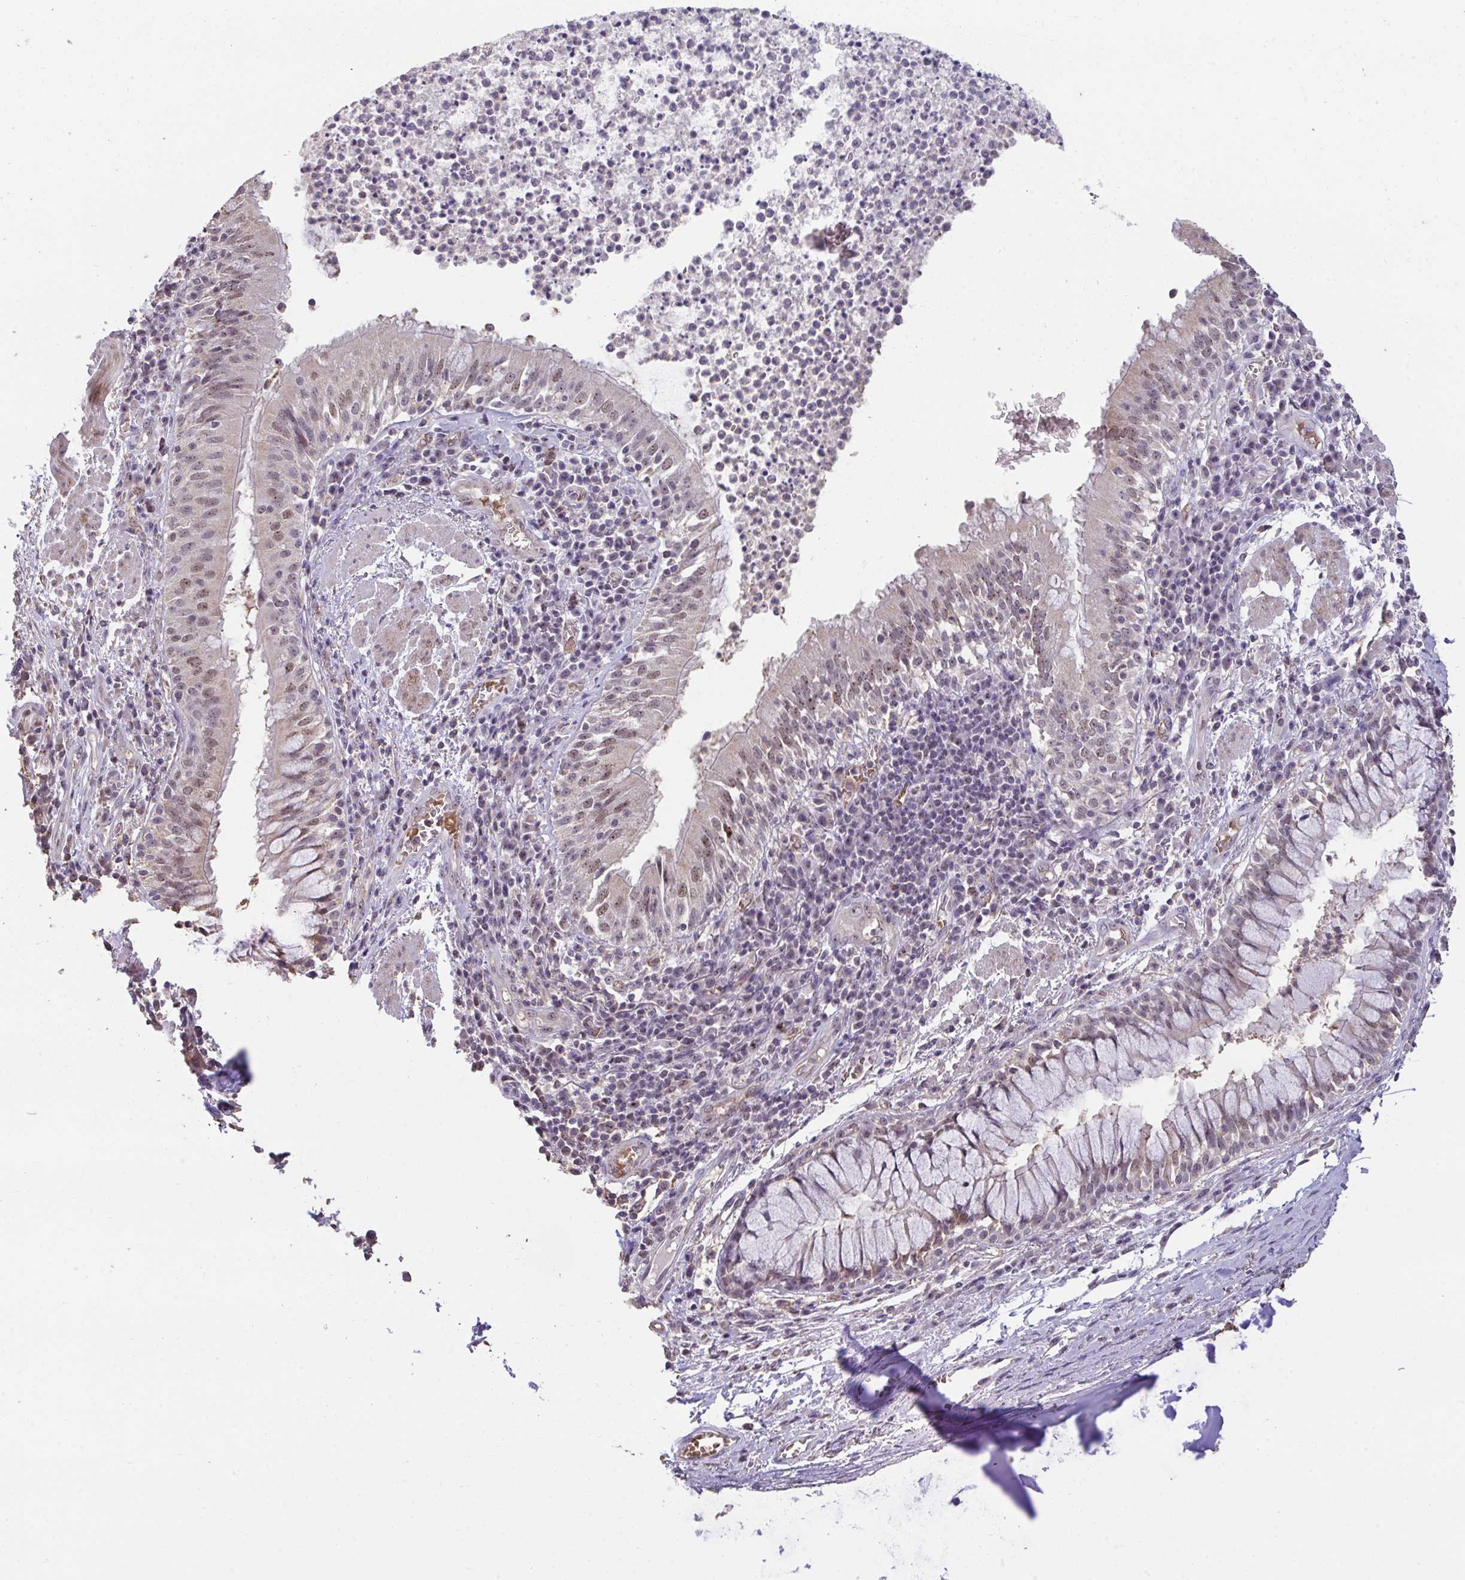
{"staining": {"intensity": "moderate", "quantity": "25%-75%", "location": "nuclear"}, "tissue": "bronchus", "cell_type": "Respiratory epithelial cells", "image_type": "normal", "snomed": [{"axis": "morphology", "description": "Normal tissue, NOS"}, {"axis": "topography", "description": "Lymph node"}, {"axis": "topography", "description": "Bronchus"}], "caption": "Moderate nuclear positivity for a protein is present in about 25%-75% of respiratory epithelial cells of unremarkable bronchus using IHC.", "gene": "SENP3", "patient": {"sex": "male", "age": 56}}